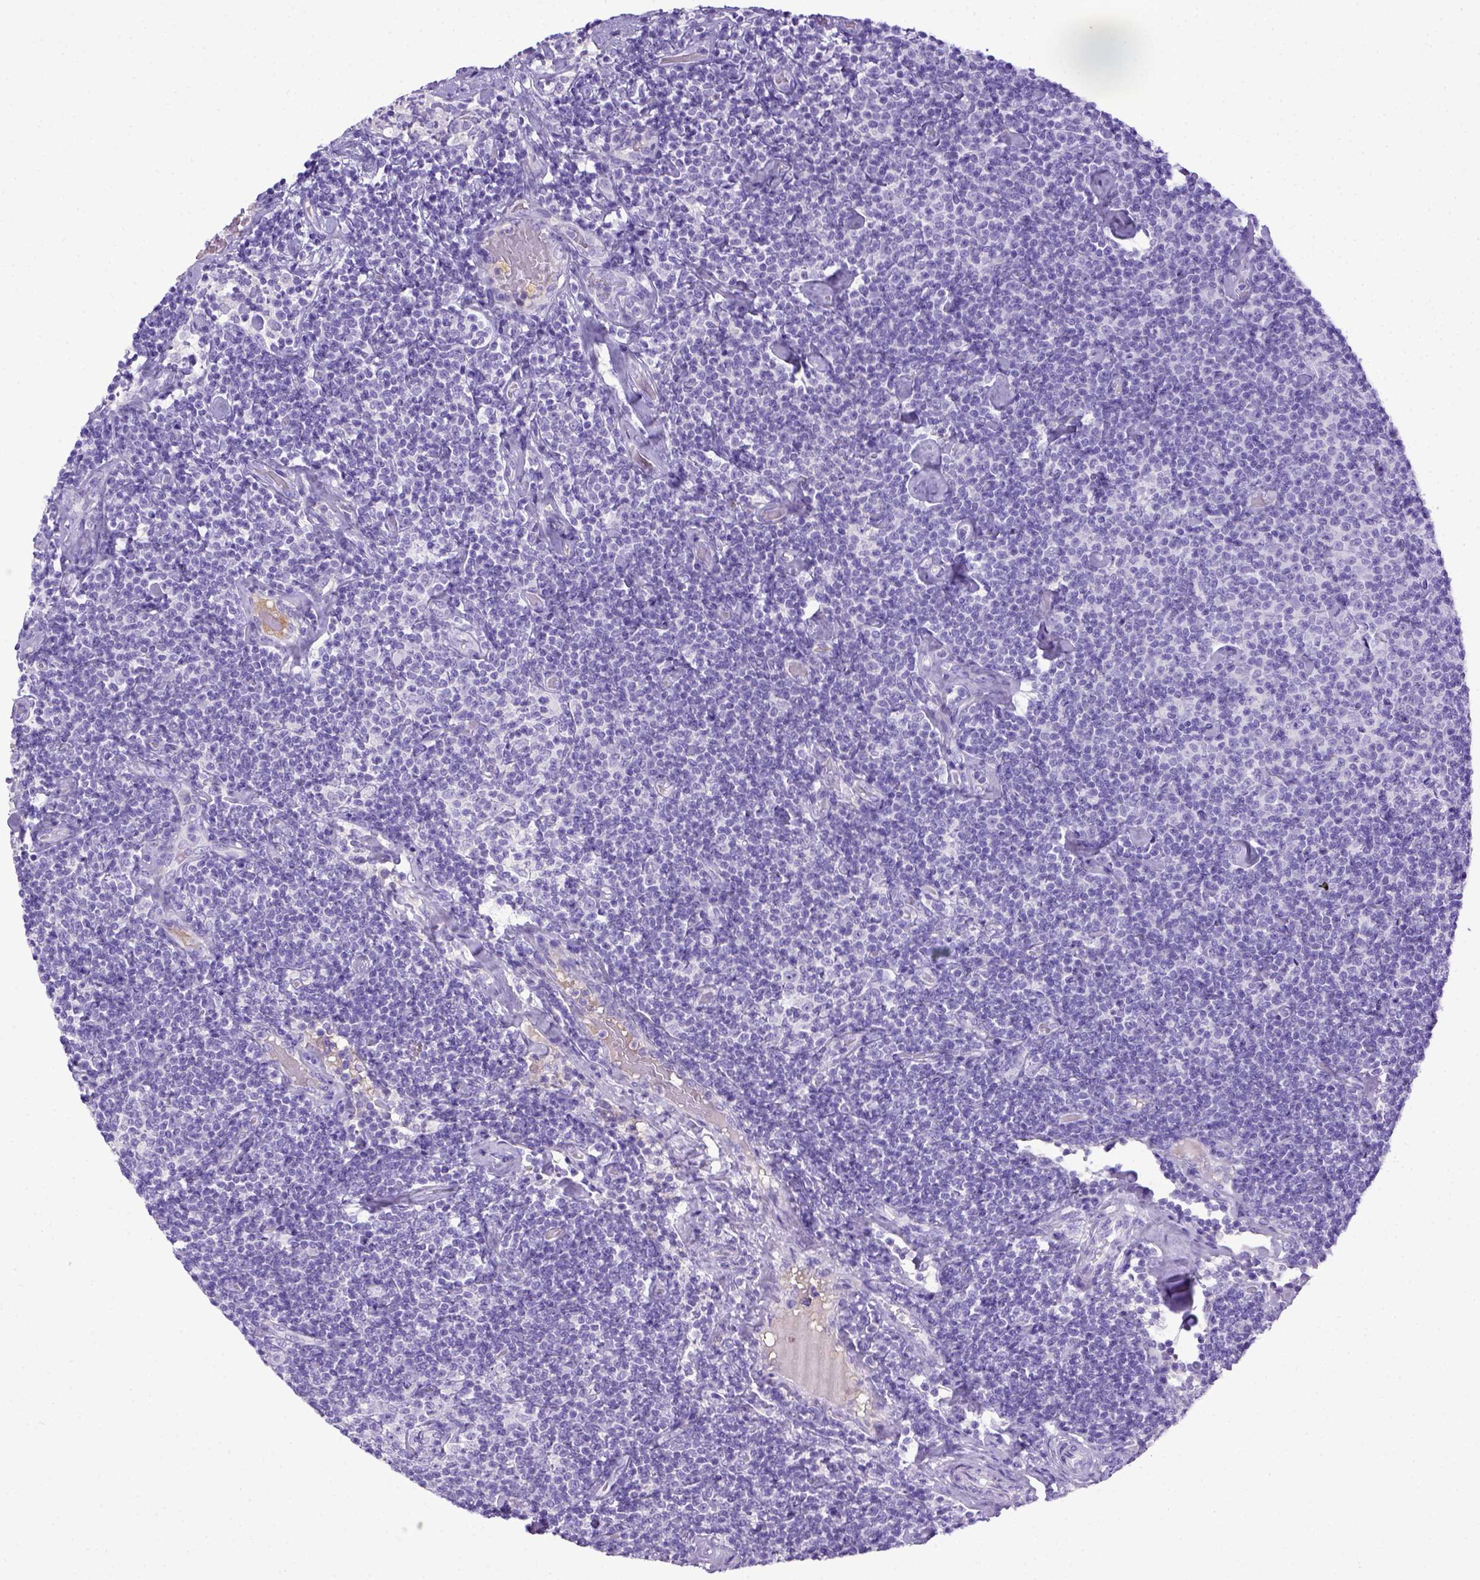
{"staining": {"intensity": "negative", "quantity": "none", "location": "none"}, "tissue": "lymphoma", "cell_type": "Tumor cells", "image_type": "cancer", "snomed": [{"axis": "morphology", "description": "Malignant lymphoma, non-Hodgkin's type, Low grade"}, {"axis": "topography", "description": "Lymph node"}], "caption": "This is an IHC photomicrograph of low-grade malignant lymphoma, non-Hodgkin's type. There is no staining in tumor cells.", "gene": "ITIH4", "patient": {"sex": "male", "age": 81}}